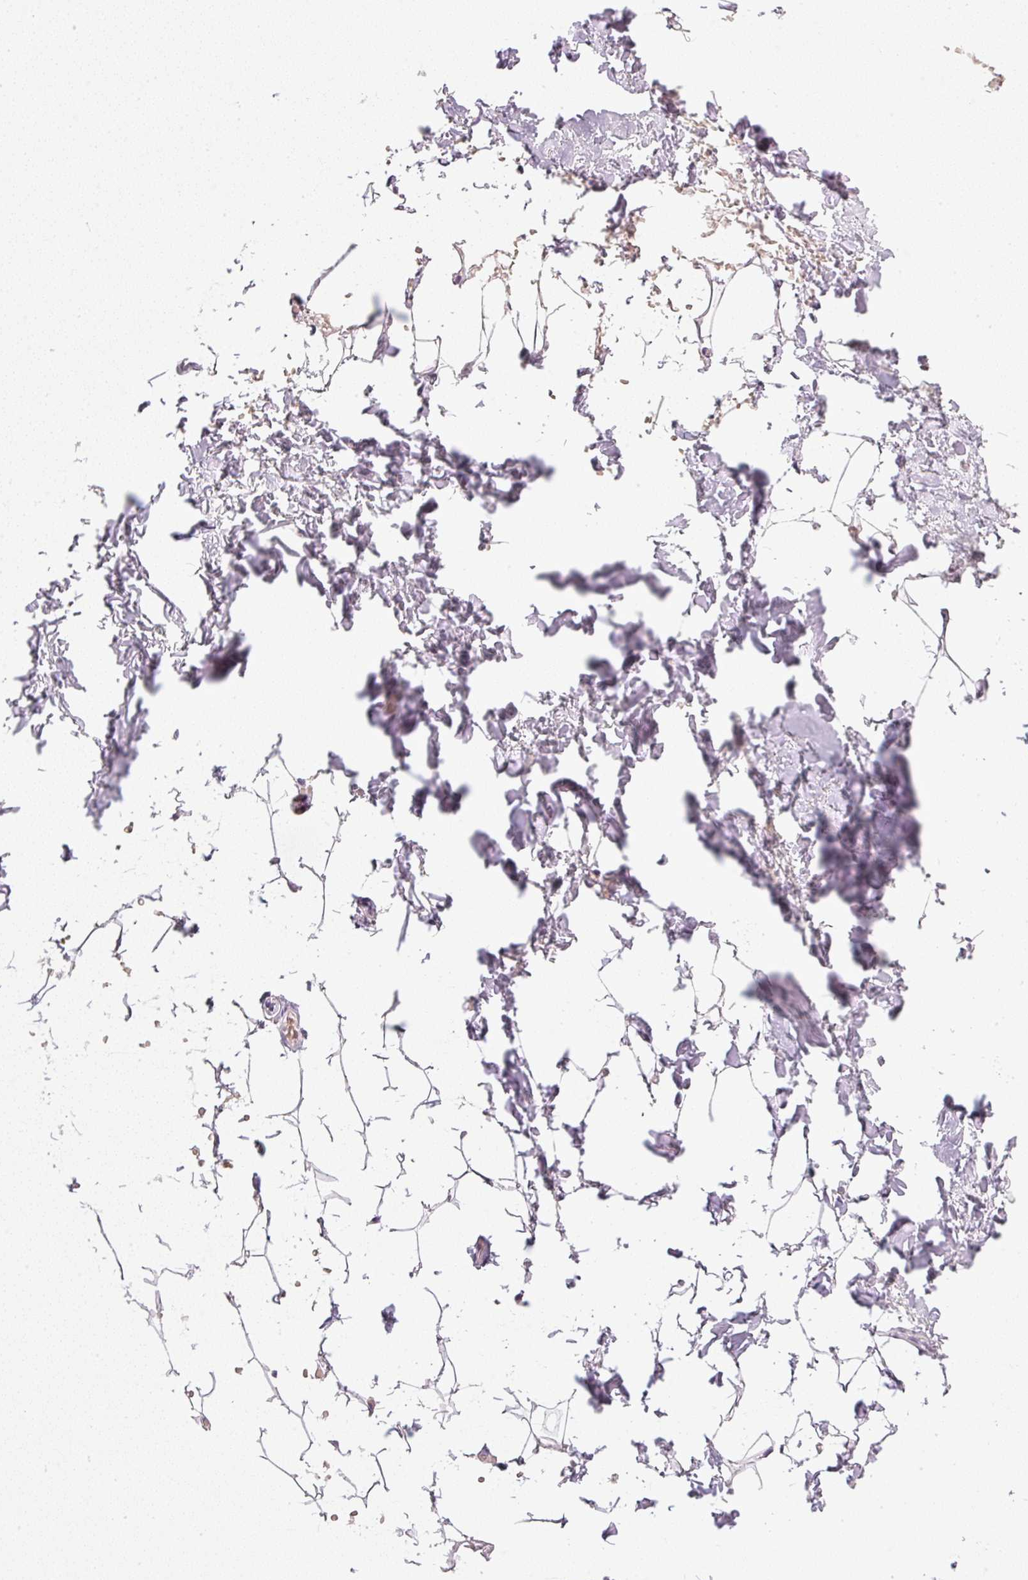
{"staining": {"intensity": "negative", "quantity": "none", "location": "none"}, "tissue": "adipose tissue", "cell_type": "Adipocytes", "image_type": "normal", "snomed": [{"axis": "morphology", "description": "Normal tissue, NOS"}, {"axis": "topography", "description": "Skin"}, {"axis": "topography", "description": "Peripheral nerve tissue"}], "caption": "This is an immunohistochemistry micrograph of normal human adipose tissue. There is no positivity in adipocytes.", "gene": "AAR2", "patient": {"sex": "female", "age": 56}}